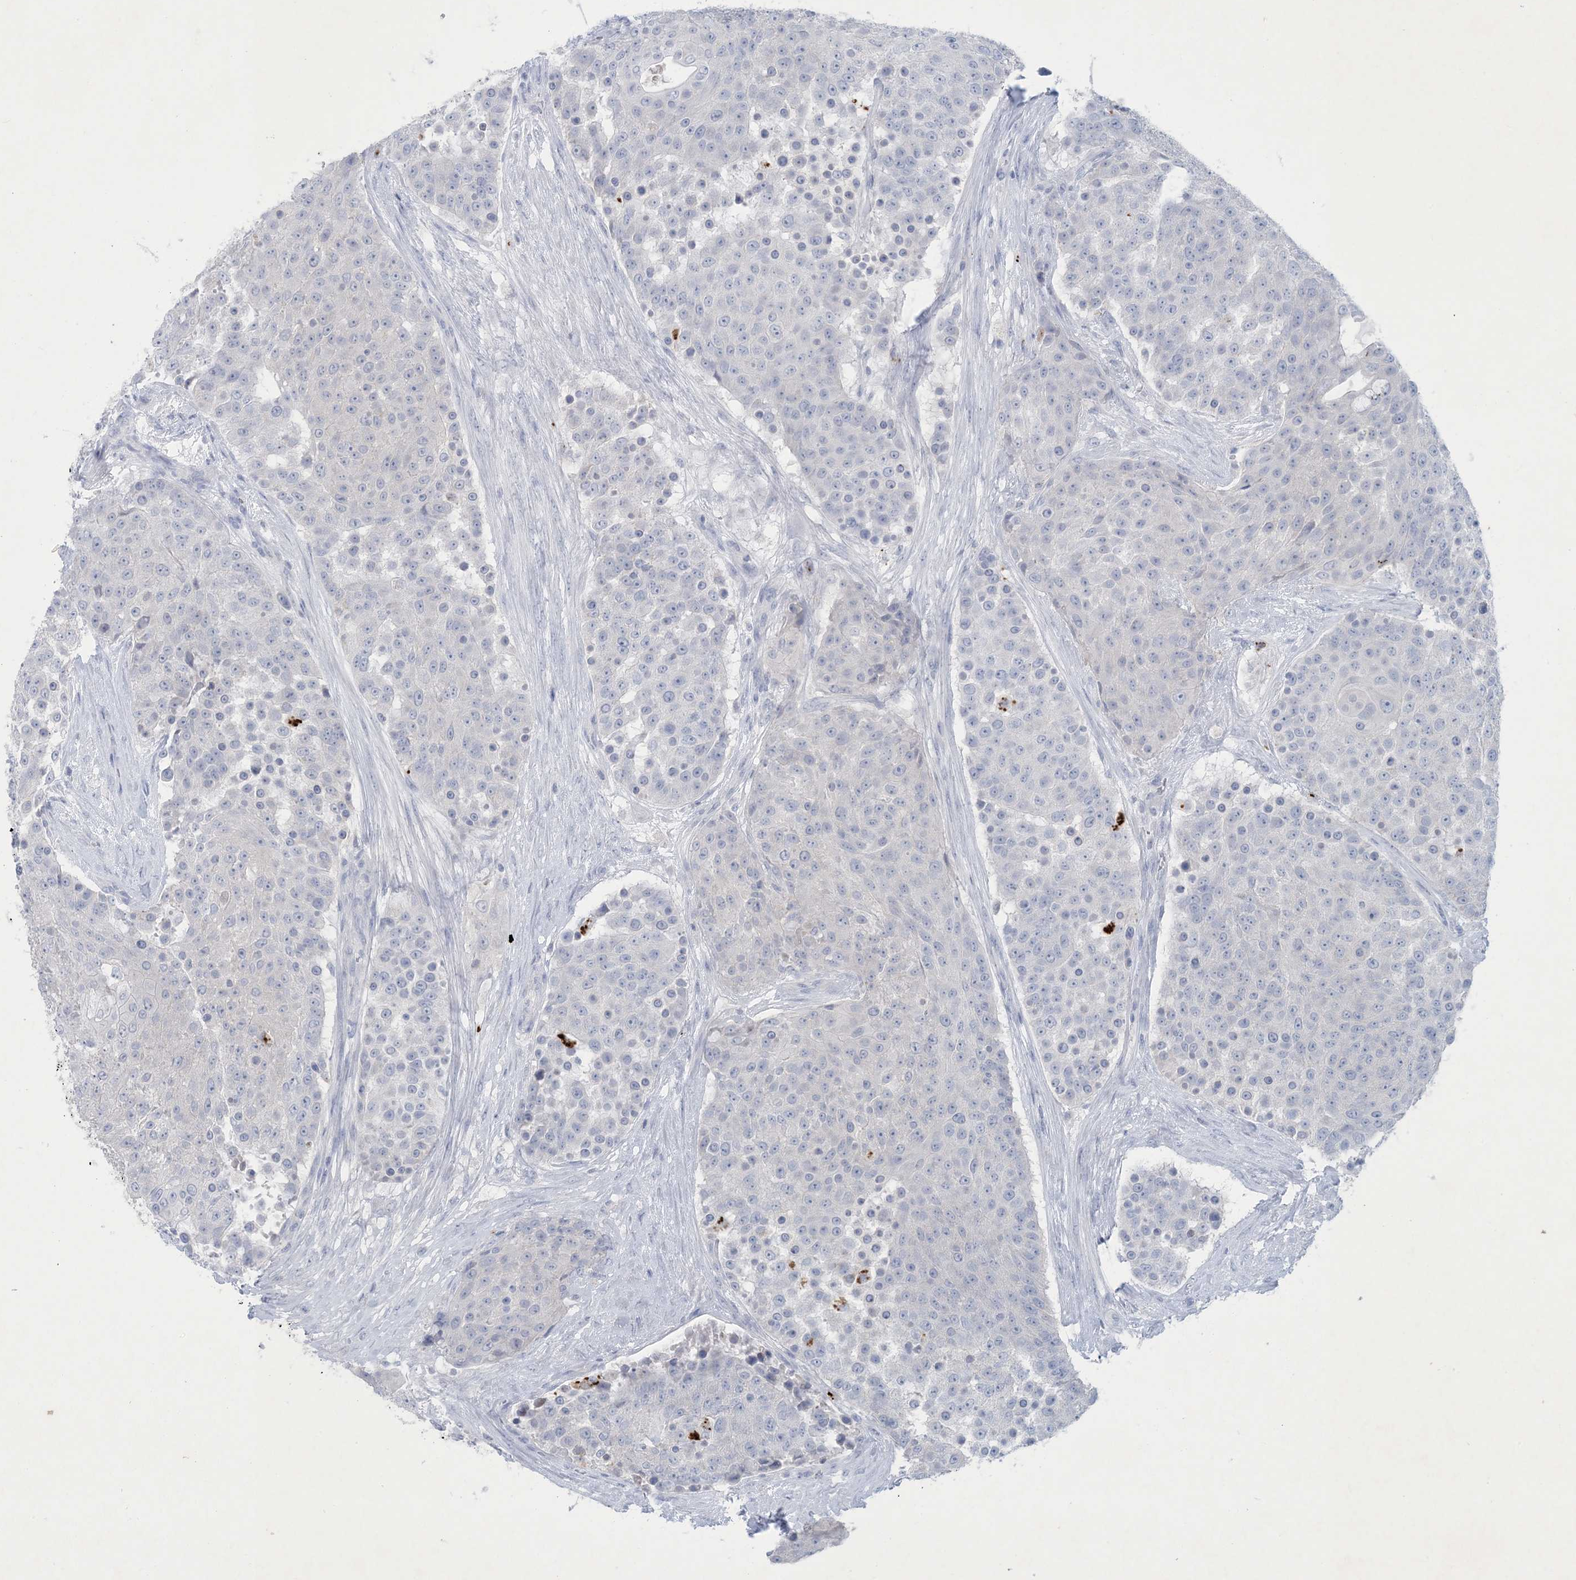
{"staining": {"intensity": "negative", "quantity": "none", "location": "none"}, "tissue": "urothelial cancer", "cell_type": "Tumor cells", "image_type": "cancer", "snomed": [{"axis": "morphology", "description": "Urothelial carcinoma, High grade"}, {"axis": "topography", "description": "Urinary bladder"}], "caption": "Tumor cells are negative for brown protein staining in urothelial cancer.", "gene": "GABRG1", "patient": {"sex": "female", "age": 63}}